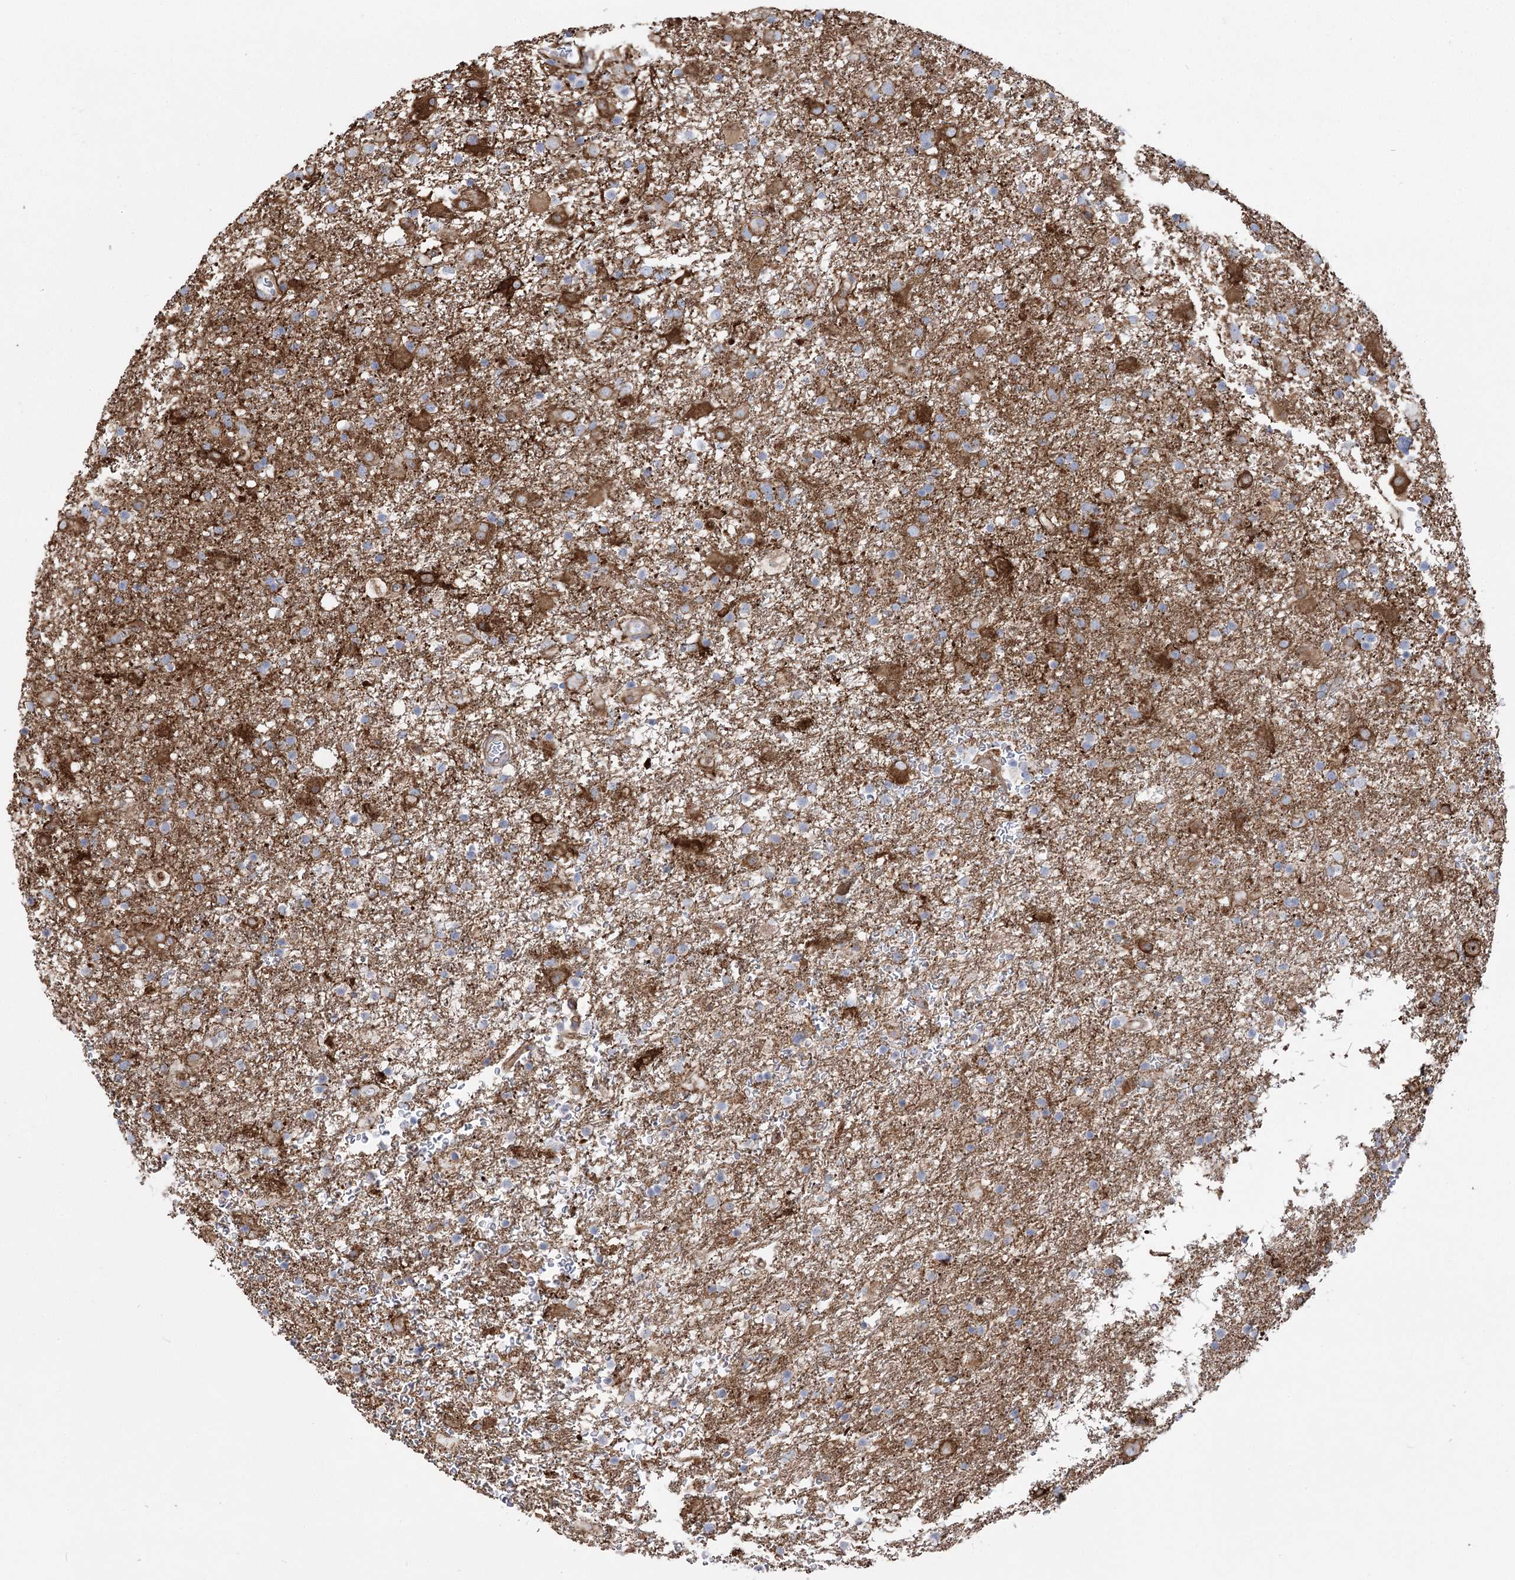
{"staining": {"intensity": "moderate", "quantity": "25%-75%", "location": "cytoplasmic/membranous"}, "tissue": "glioma", "cell_type": "Tumor cells", "image_type": "cancer", "snomed": [{"axis": "morphology", "description": "Glioma, malignant, Low grade"}, {"axis": "topography", "description": "Brain"}], "caption": "Protein expression analysis of human glioma reveals moderate cytoplasmic/membranous positivity in about 25%-75% of tumor cells. (DAB (3,3'-diaminobenzidine) IHC, brown staining for protein, blue staining for nuclei).", "gene": "PLEKHA5", "patient": {"sex": "male", "age": 65}}